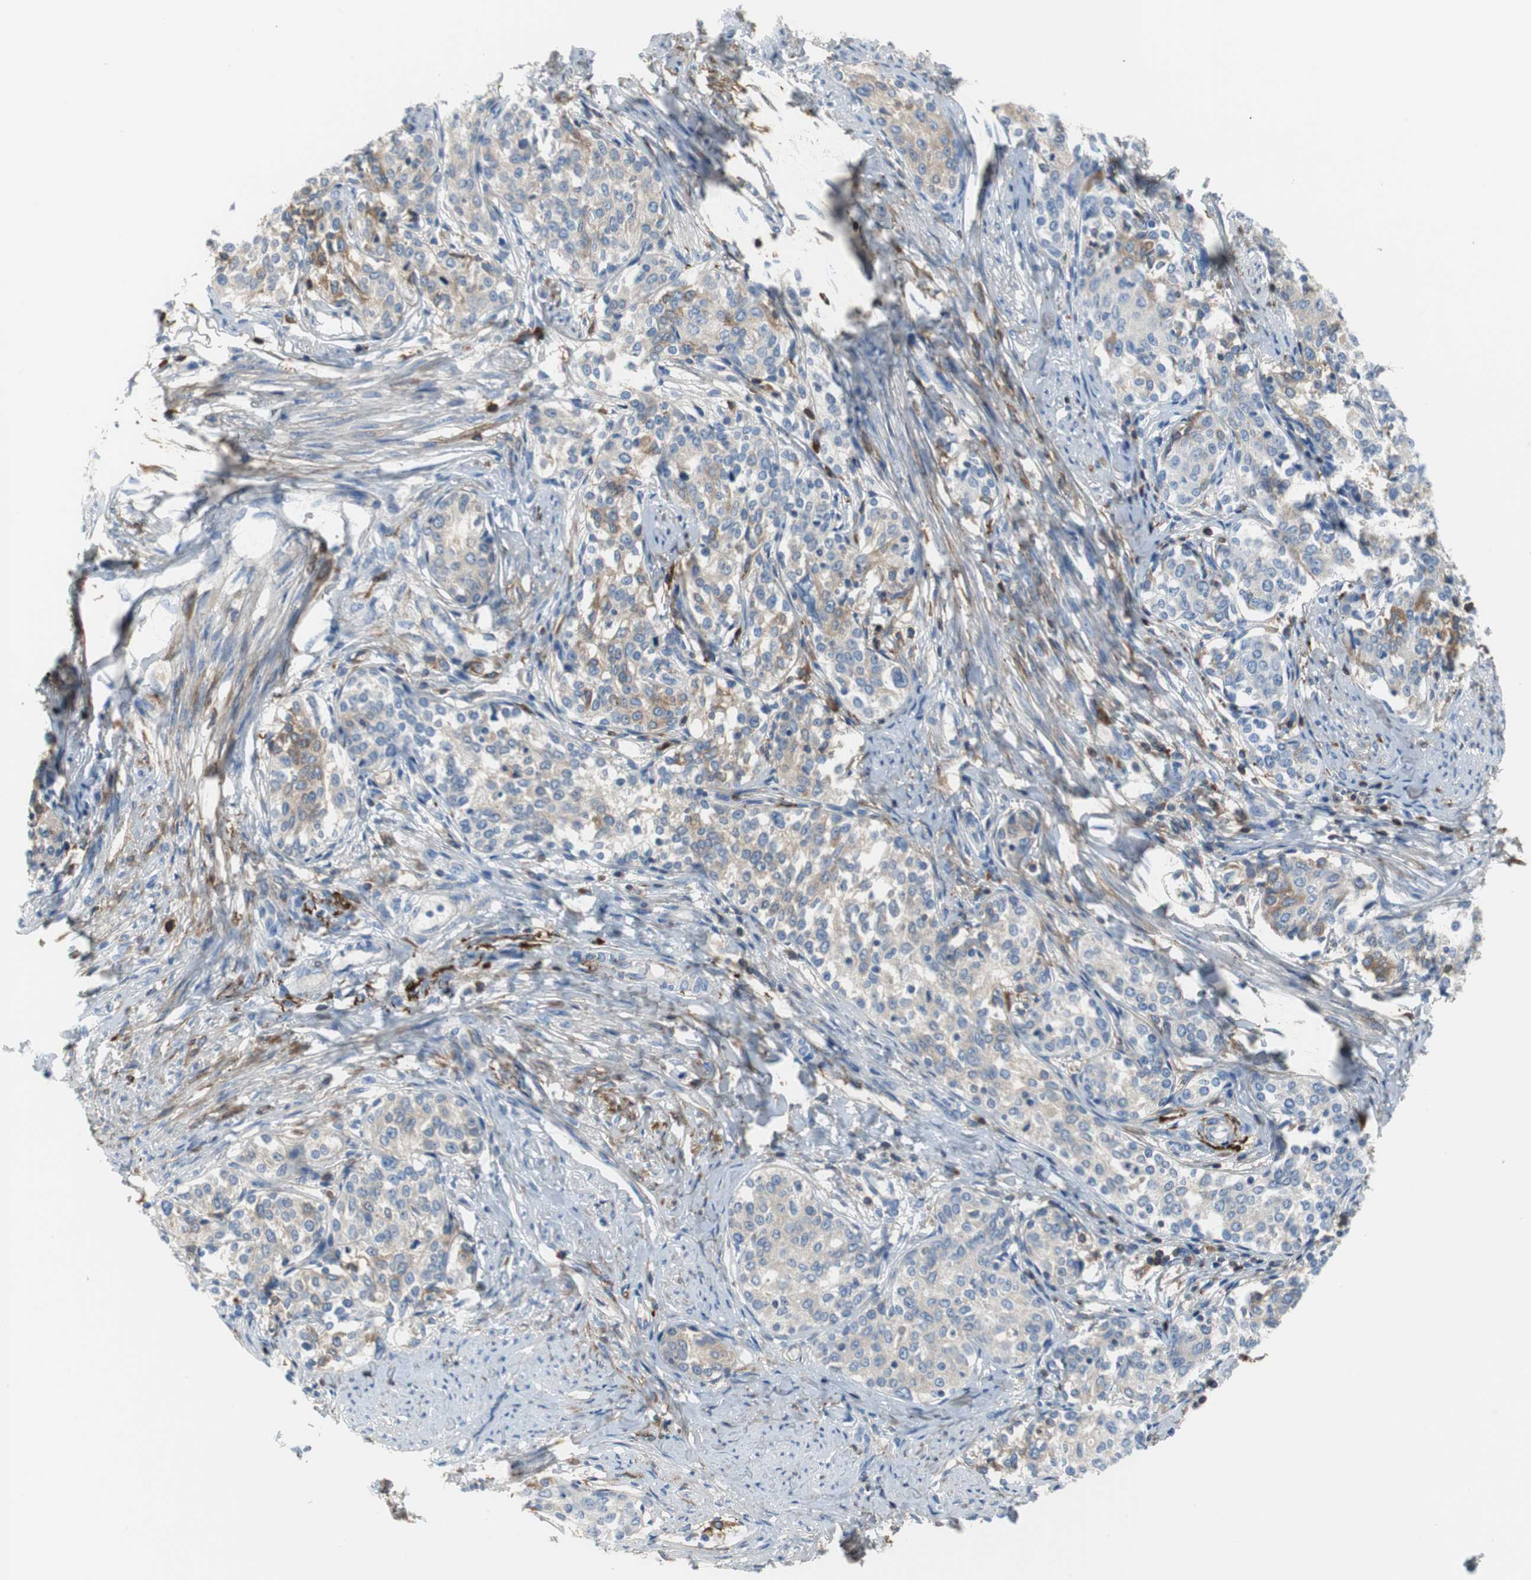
{"staining": {"intensity": "moderate", "quantity": ">75%", "location": "cytoplasmic/membranous"}, "tissue": "cervical cancer", "cell_type": "Tumor cells", "image_type": "cancer", "snomed": [{"axis": "morphology", "description": "Squamous cell carcinoma, NOS"}, {"axis": "morphology", "description": "Adenocarcinoma, NOS"}, {"axis": "topography", "description": "Cervix"}], "caption": "Immunohistochemical staining of cervical cancer shows medium levels of moderate cytoplasmic/membranous protein staining in about >75% of tumor cells.", "gene": "APCS", "patient": {"sex": "female", "age": 52}}